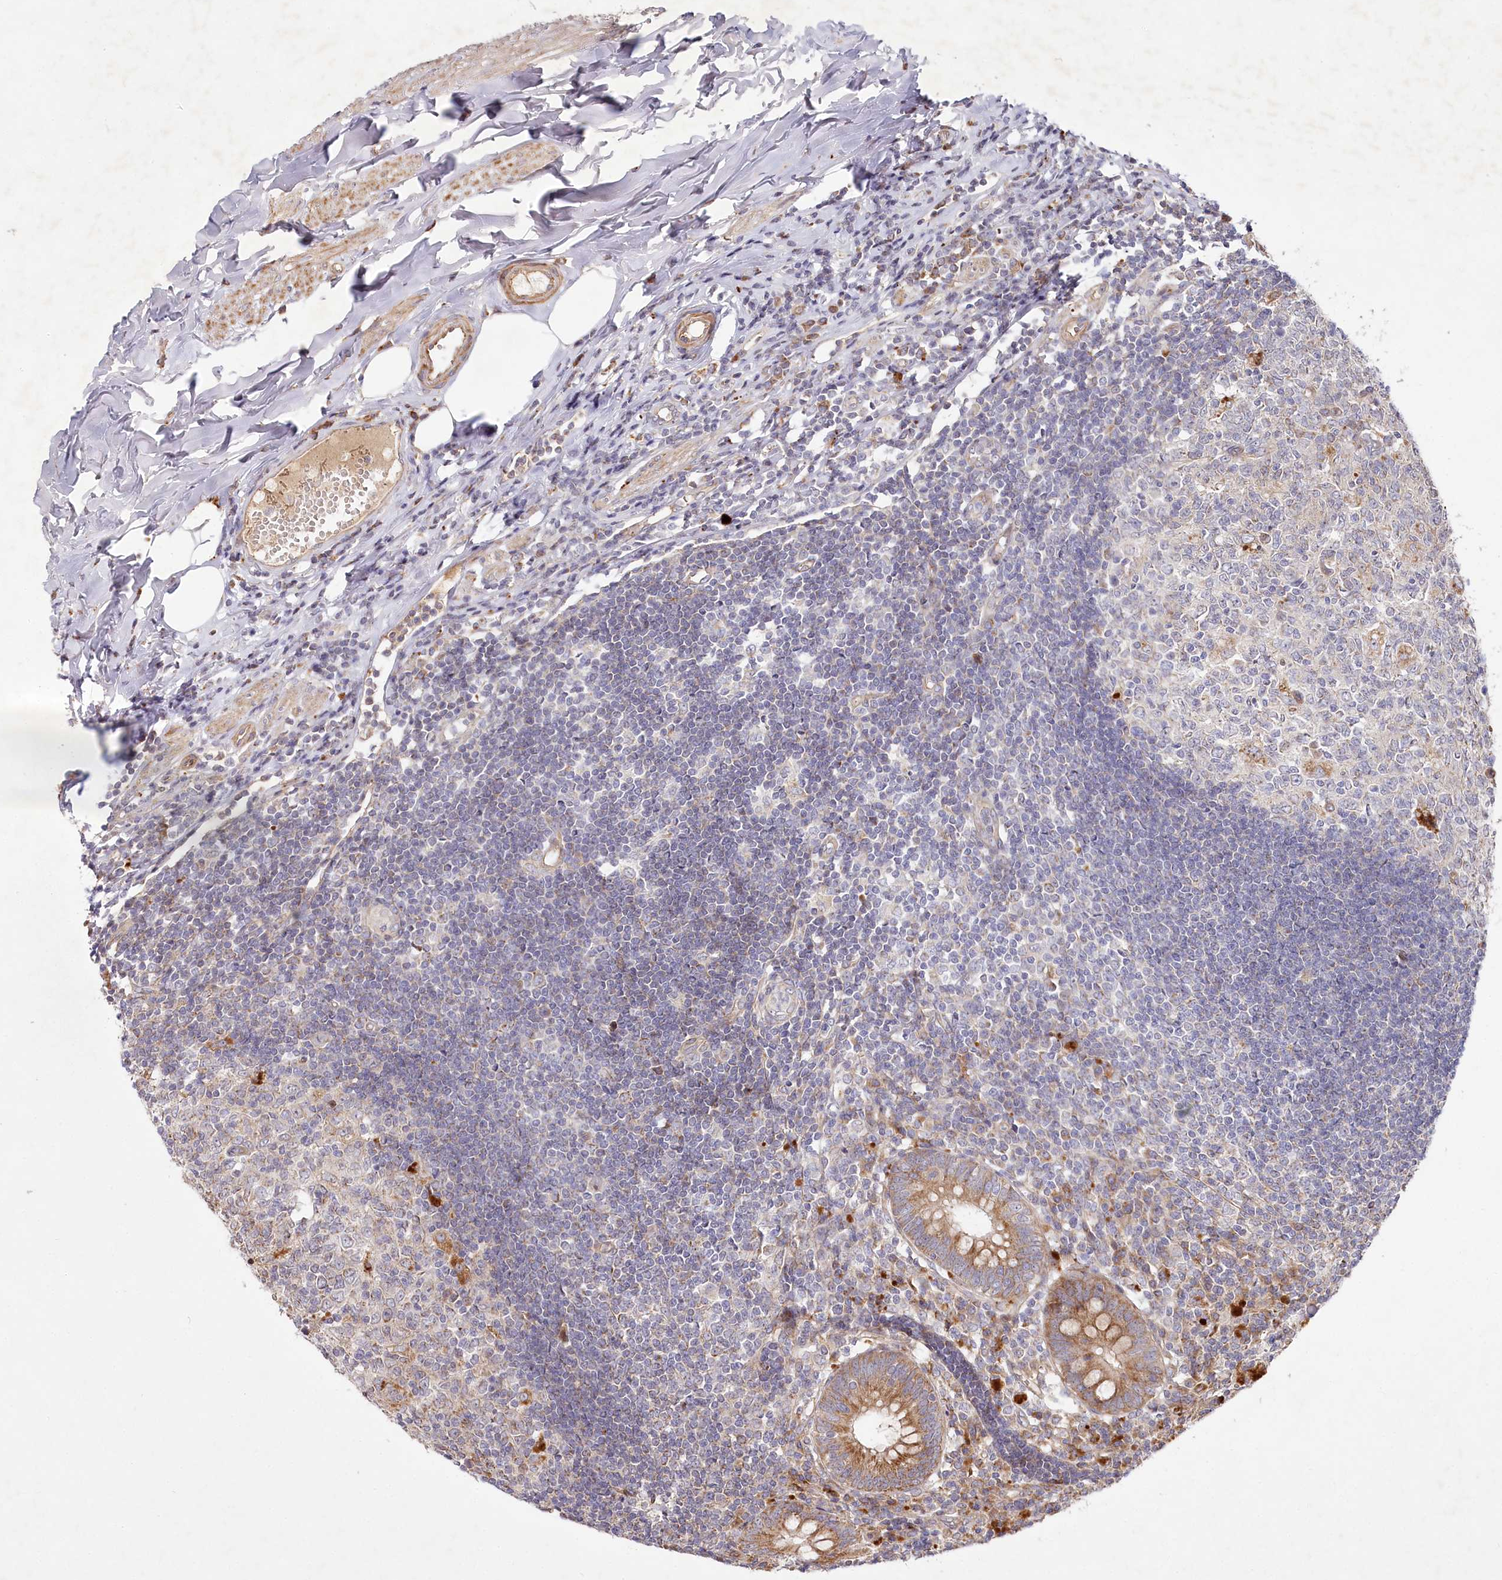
{"staining": {"intensity": "moderate", "quantity": ">75%", "location": "cytoplasmic/membranous"}, "tissue": "appendix", "cell_type": "Glandular cells", "image_type": "normal", "snomed": [{"axis": "morphology", "description": "Normal tissue, NOS"}, {"axis": "topography", "description": "Appendix"}], "caption": "This histopathology image shows normal appendix stained with IHC to label a protein in brown. The cytoplasmic/membranous of glandular cells show moderate positivity for the protein. Nuclei are counter-stained blue.", "gene": "PSTK", "patient": {"sex": "female", "age": 54}}